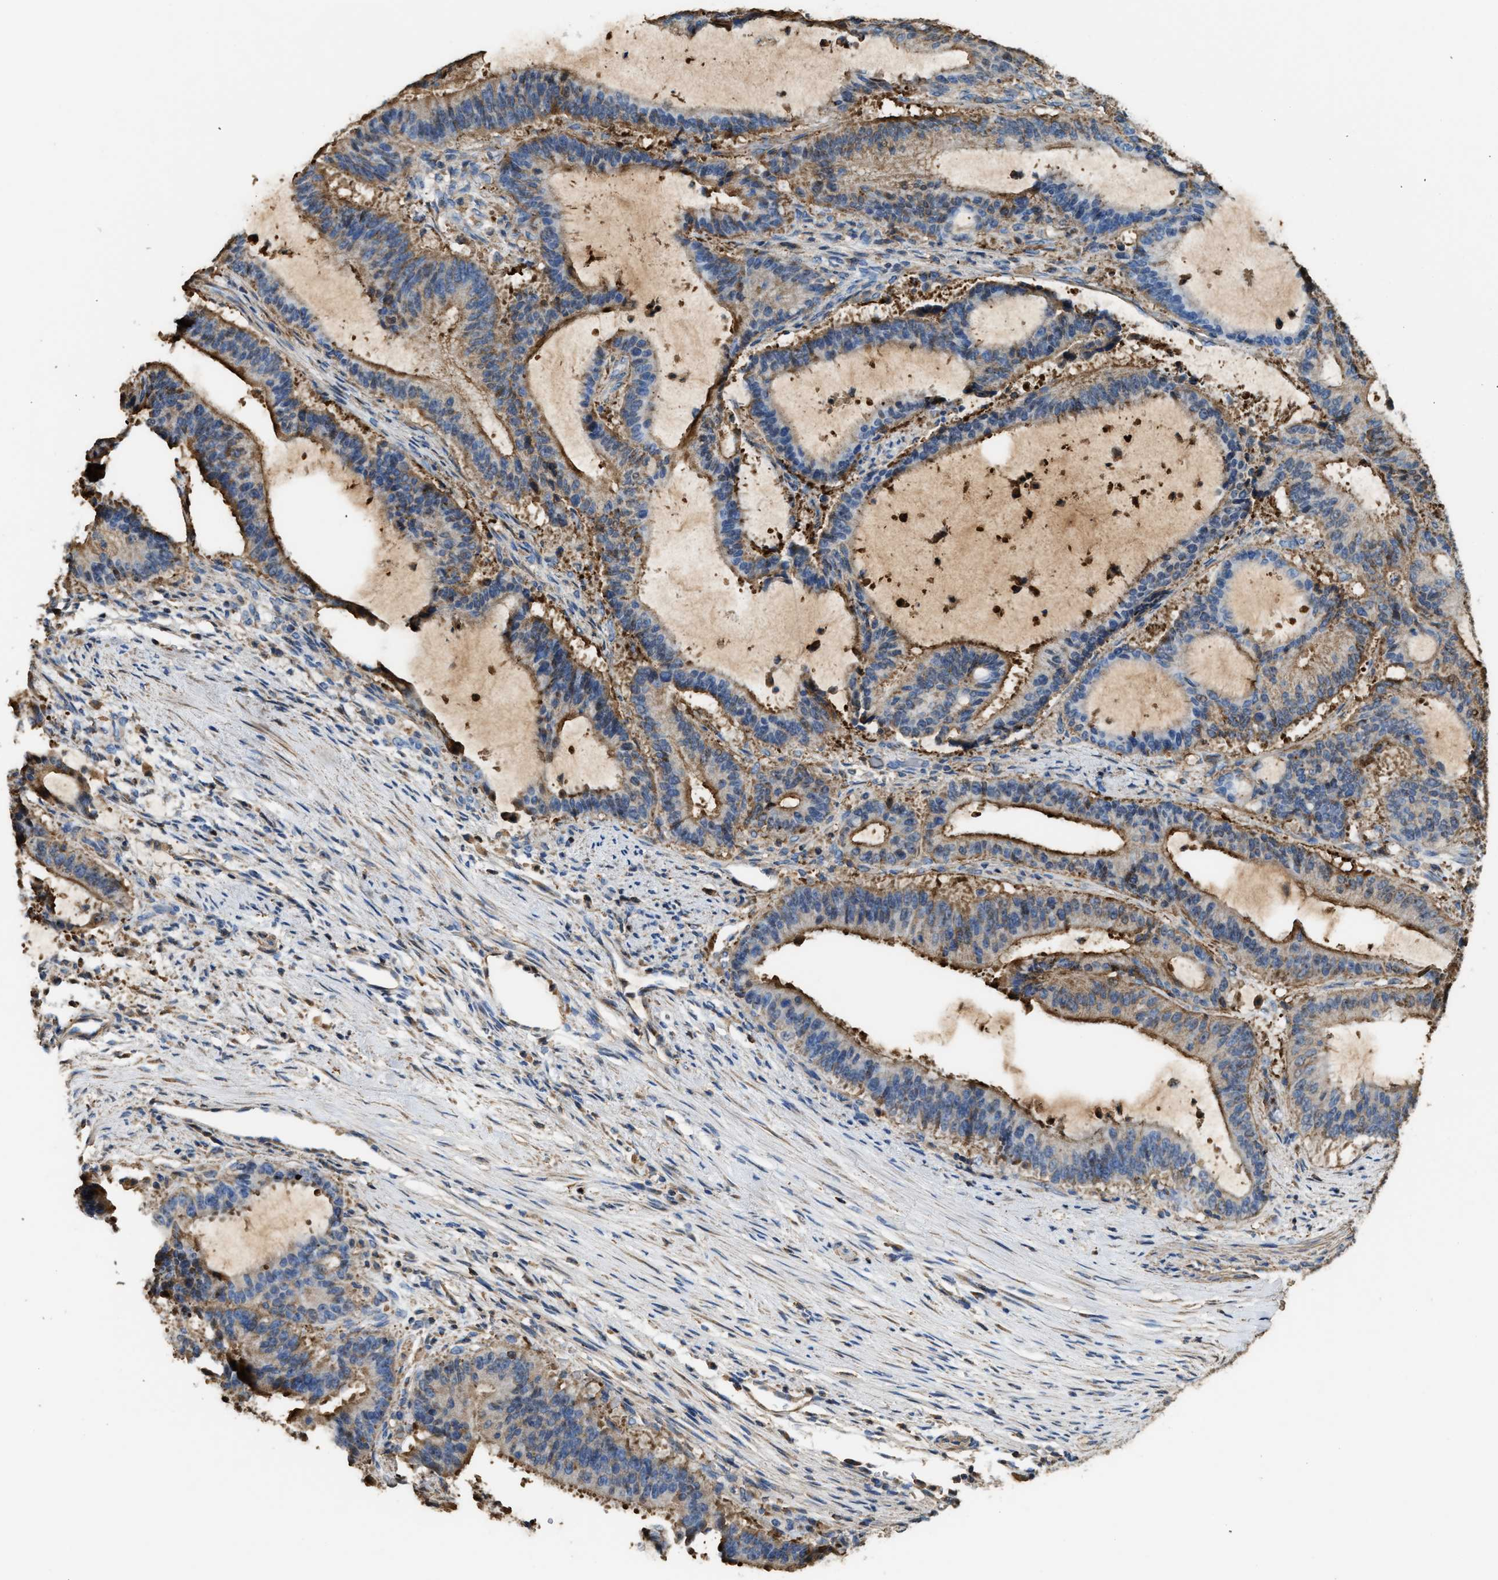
{"staining": {"intensity": "strong", "quantity": "25%-75%", "location": "cytoplasmic/membranous"}, "tissue": "liver cancer", "cell_type": "Tumor cells", "image_type": "cancer", "snomed": [{"axis": "morphology", "description": "Normal tissue, NOS"}, {"axis": "morphology", "description": "Cholangiocarcinoma"}, {"axis": "topography", "description": "Liver"}, {"axis": "topography", "description": "Peripheral nerve tissue"}], "caption": "Protein staining demonstrates strong cytoplasmic/membranous positivity in about 25%-75% of tumor cells in liver cholangiocarcinoma.", "gene": "SERPINB5", "patient": {"sex": "female", "age": 73}}